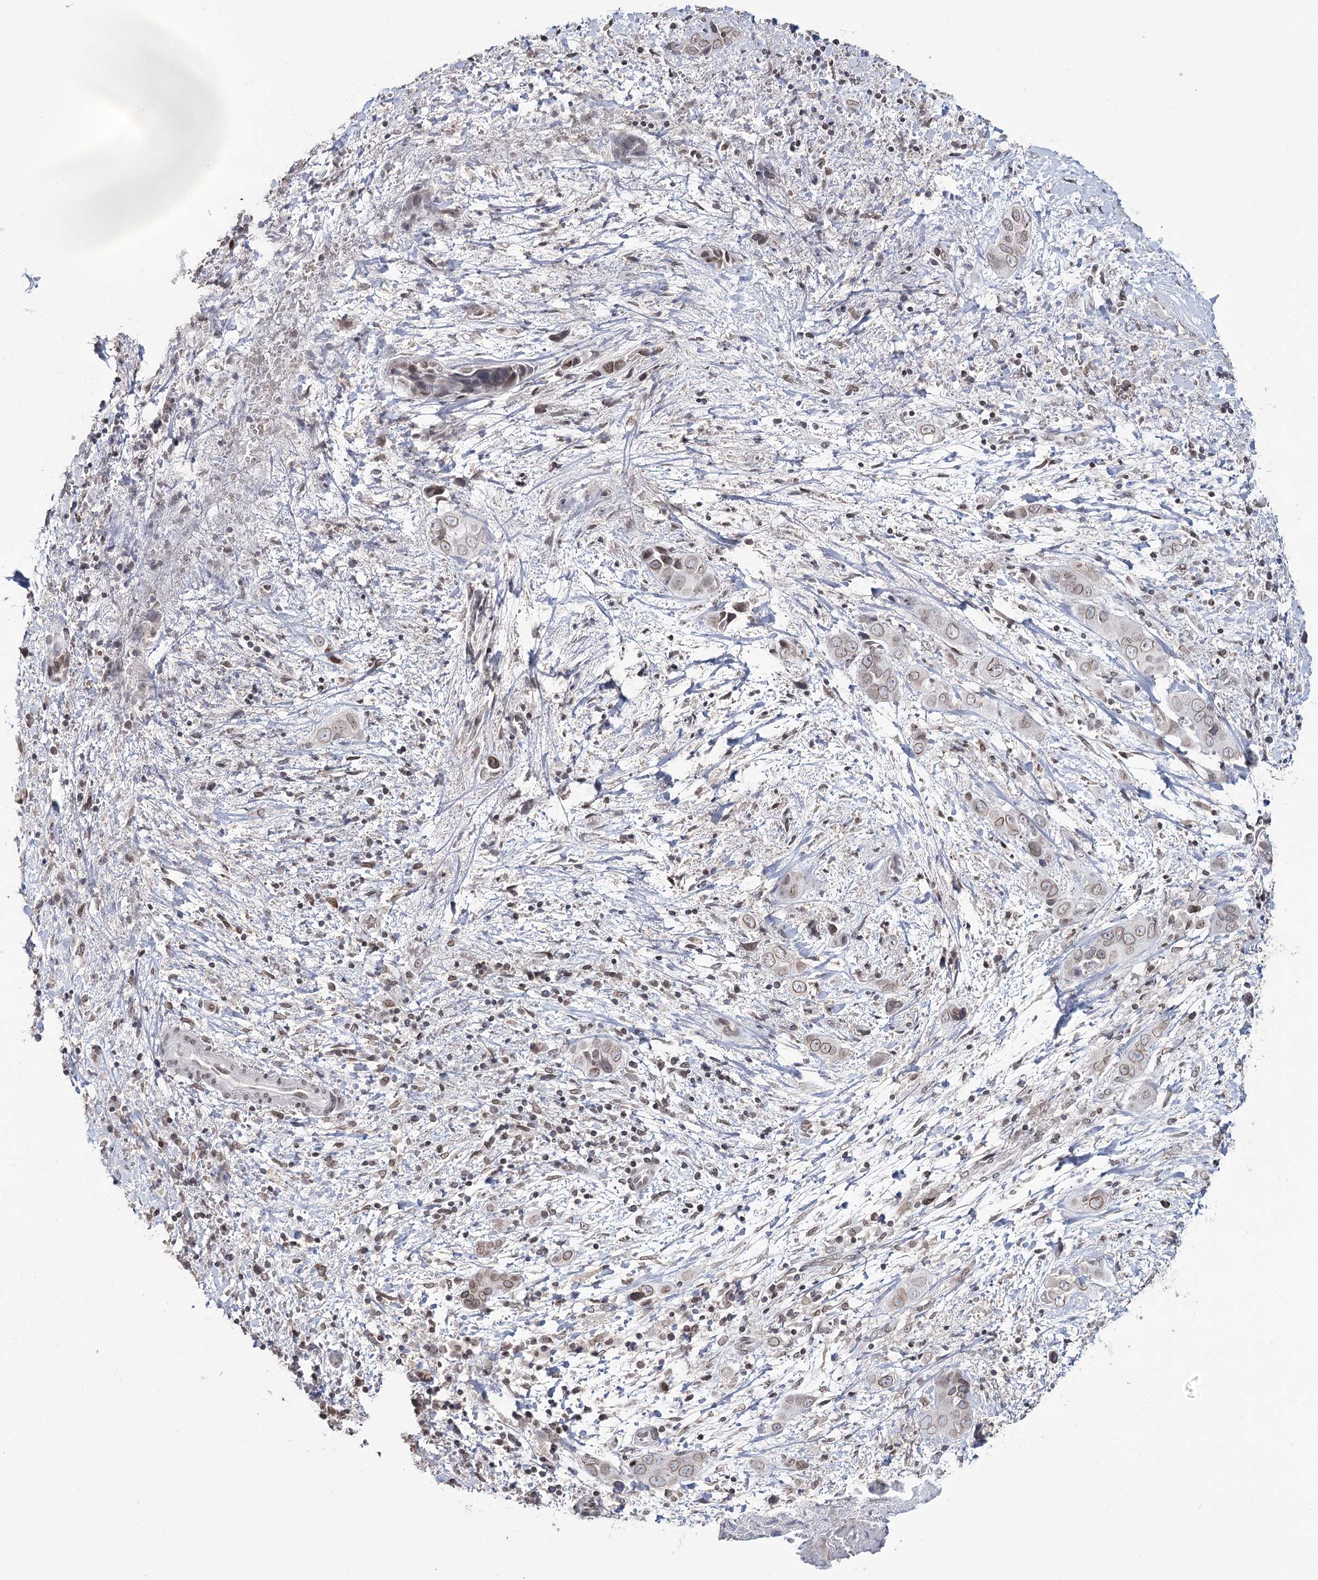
{"staining": {"intensity": "weak", "quantity": "25%-75%", "location": "cytoplasmic/membranous,nuclear"}, "tissue": "liver cancer", "cell_type": "Tumor cells", "image_type": "cancer", "snomed": [{"axis": "morphology", "description": "Cholangiocarcinoma"}, {"axis": "topography", "description": "Liver"}], "caption": "Protein analysis of liver cancer tissue shows weak cytoplasmic/membranous and nuclear staining in about 25%-75% of tumor cells. (IHC, brightfield microscopy, high magnification).", "gene": "KIAA0930", "patient": {"sex": "female", "age": 52}}